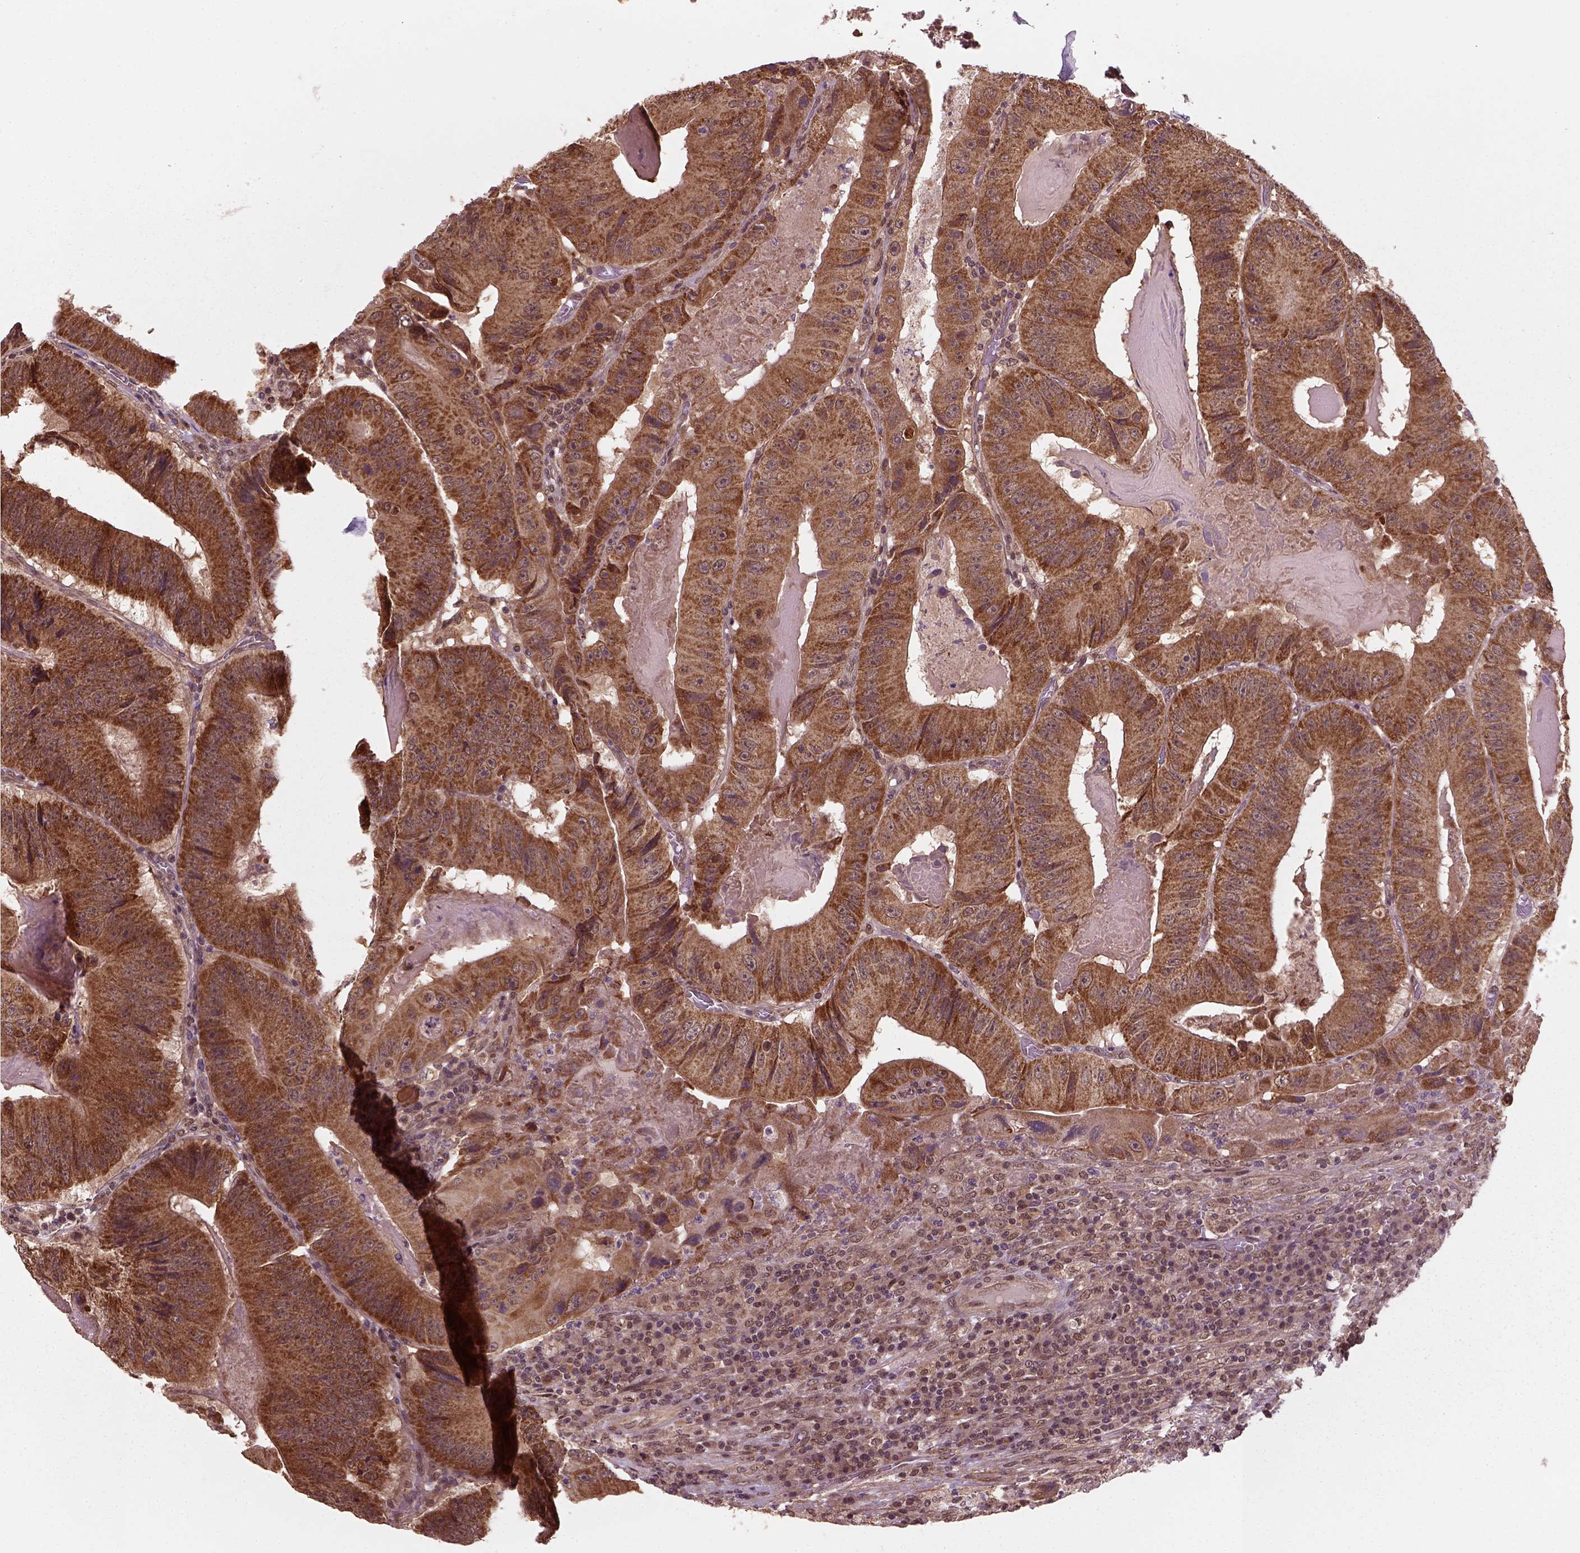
{"staining": {"intensity": "strong", "quantity": ">75%", "location": "cytoplasmic/membranous"}, "tissue": "colorectal cancer", "cell_type": "Tumor cells", "image_type": "cancer", "snomed": [{"axis": "morphology", "description": "Adenocarcinoma, NOS"}, {"axis": "topography", "description": "Colon"}], "caption": "This is a photomicrograph of immunohistochemistry (IHC) staining of colorectal cancer, which shows strong positivity in the cytoplasmic/membranous of tumor cells.", "gene": "NUDT9", "patient": {"sex": "female", "age": 86}}